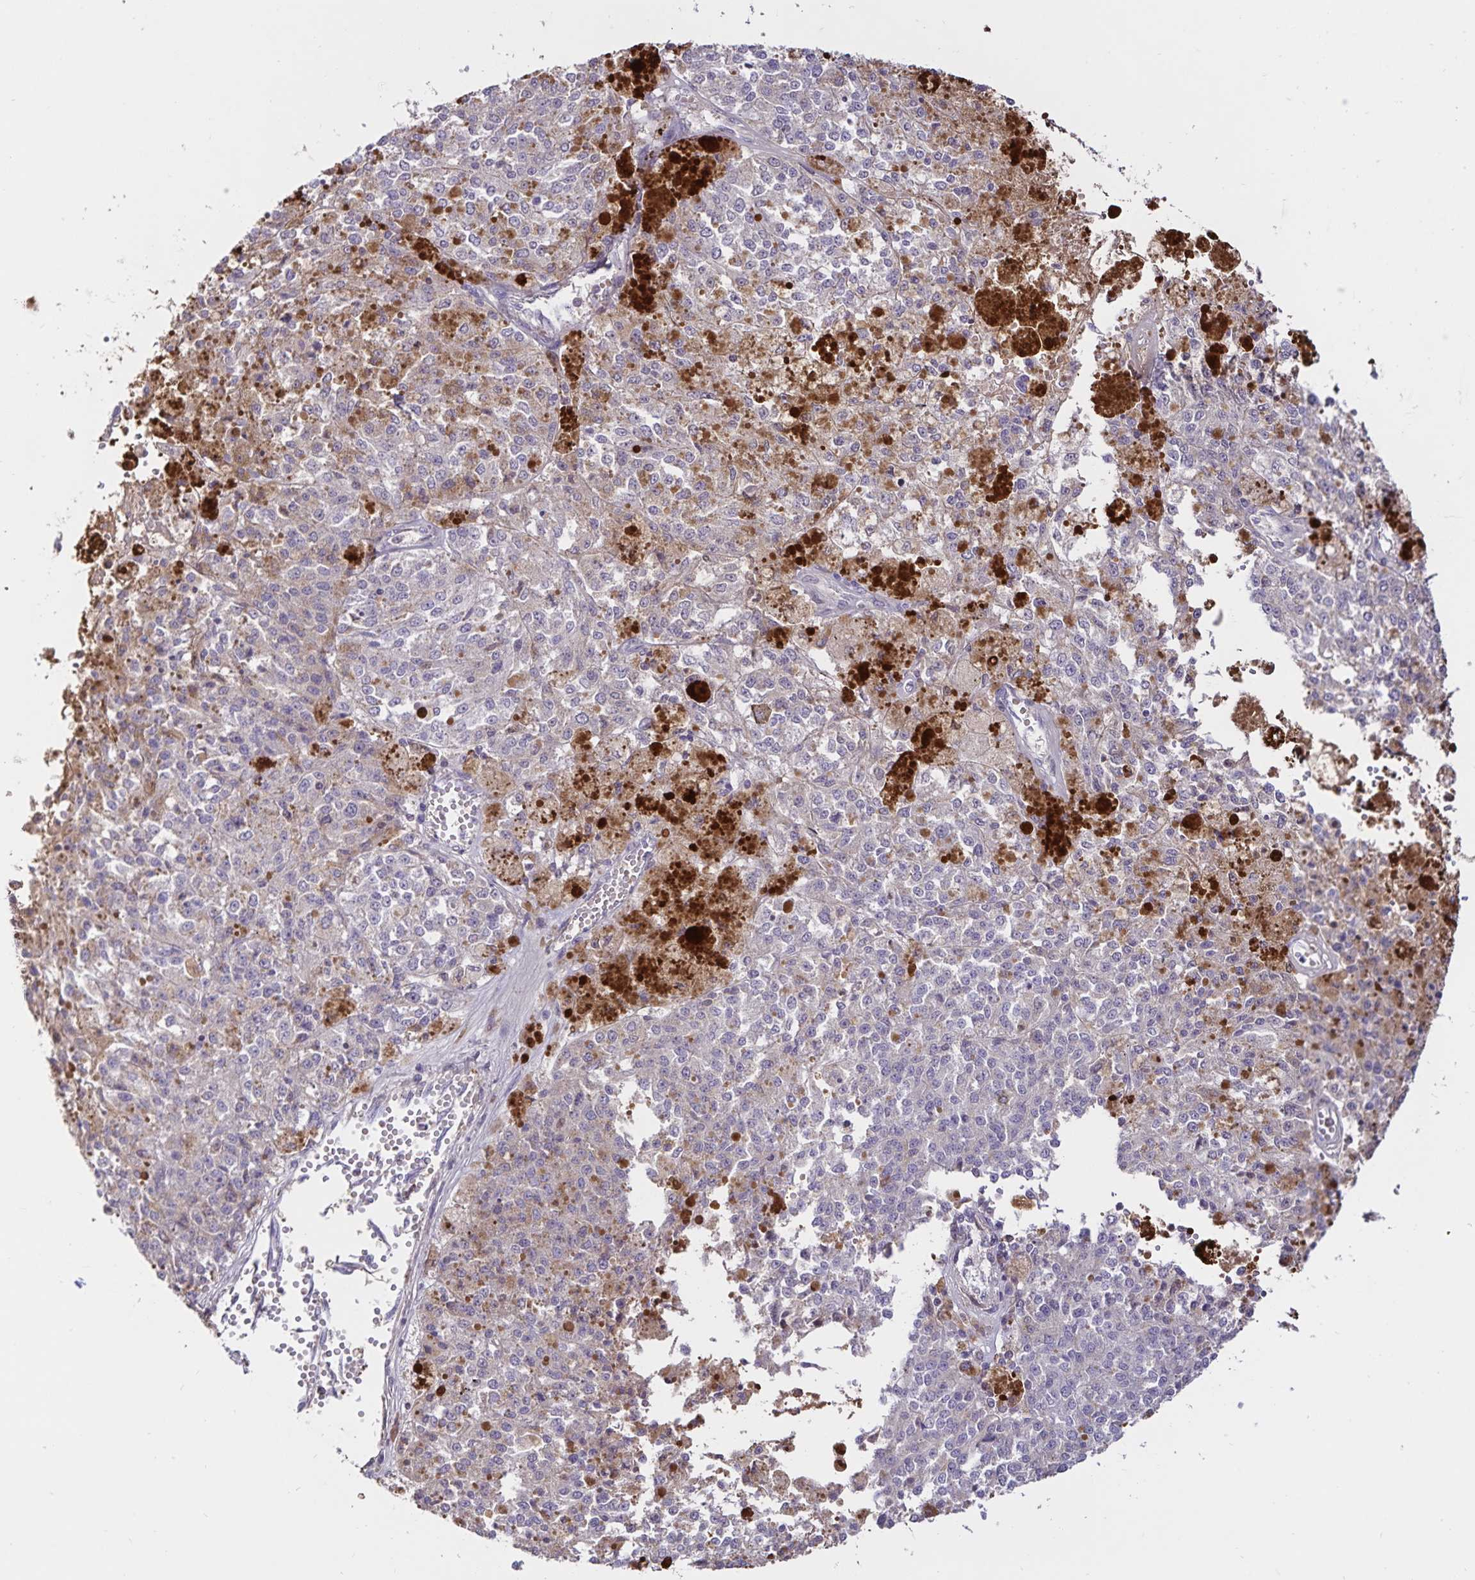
{"staining": {"intensity": "negative", "quantity": "none", "location": "none"}, "tissue": "melanoma", "cell_type": "Tumor cells", "image_type": "cancer", "snomed": [{"axis": "morphology", "description": "Malignant melanoma, Metastatic site"}, {"axis": "topography", "description": "Lymph node"}], "caption": "A histopathology image of malignant melanoma (metastatic site) stained for a protein exhibits no brown staining in tumor cells.", "gene": "FGG", "patient": {"sex": "female", "age": 64}}